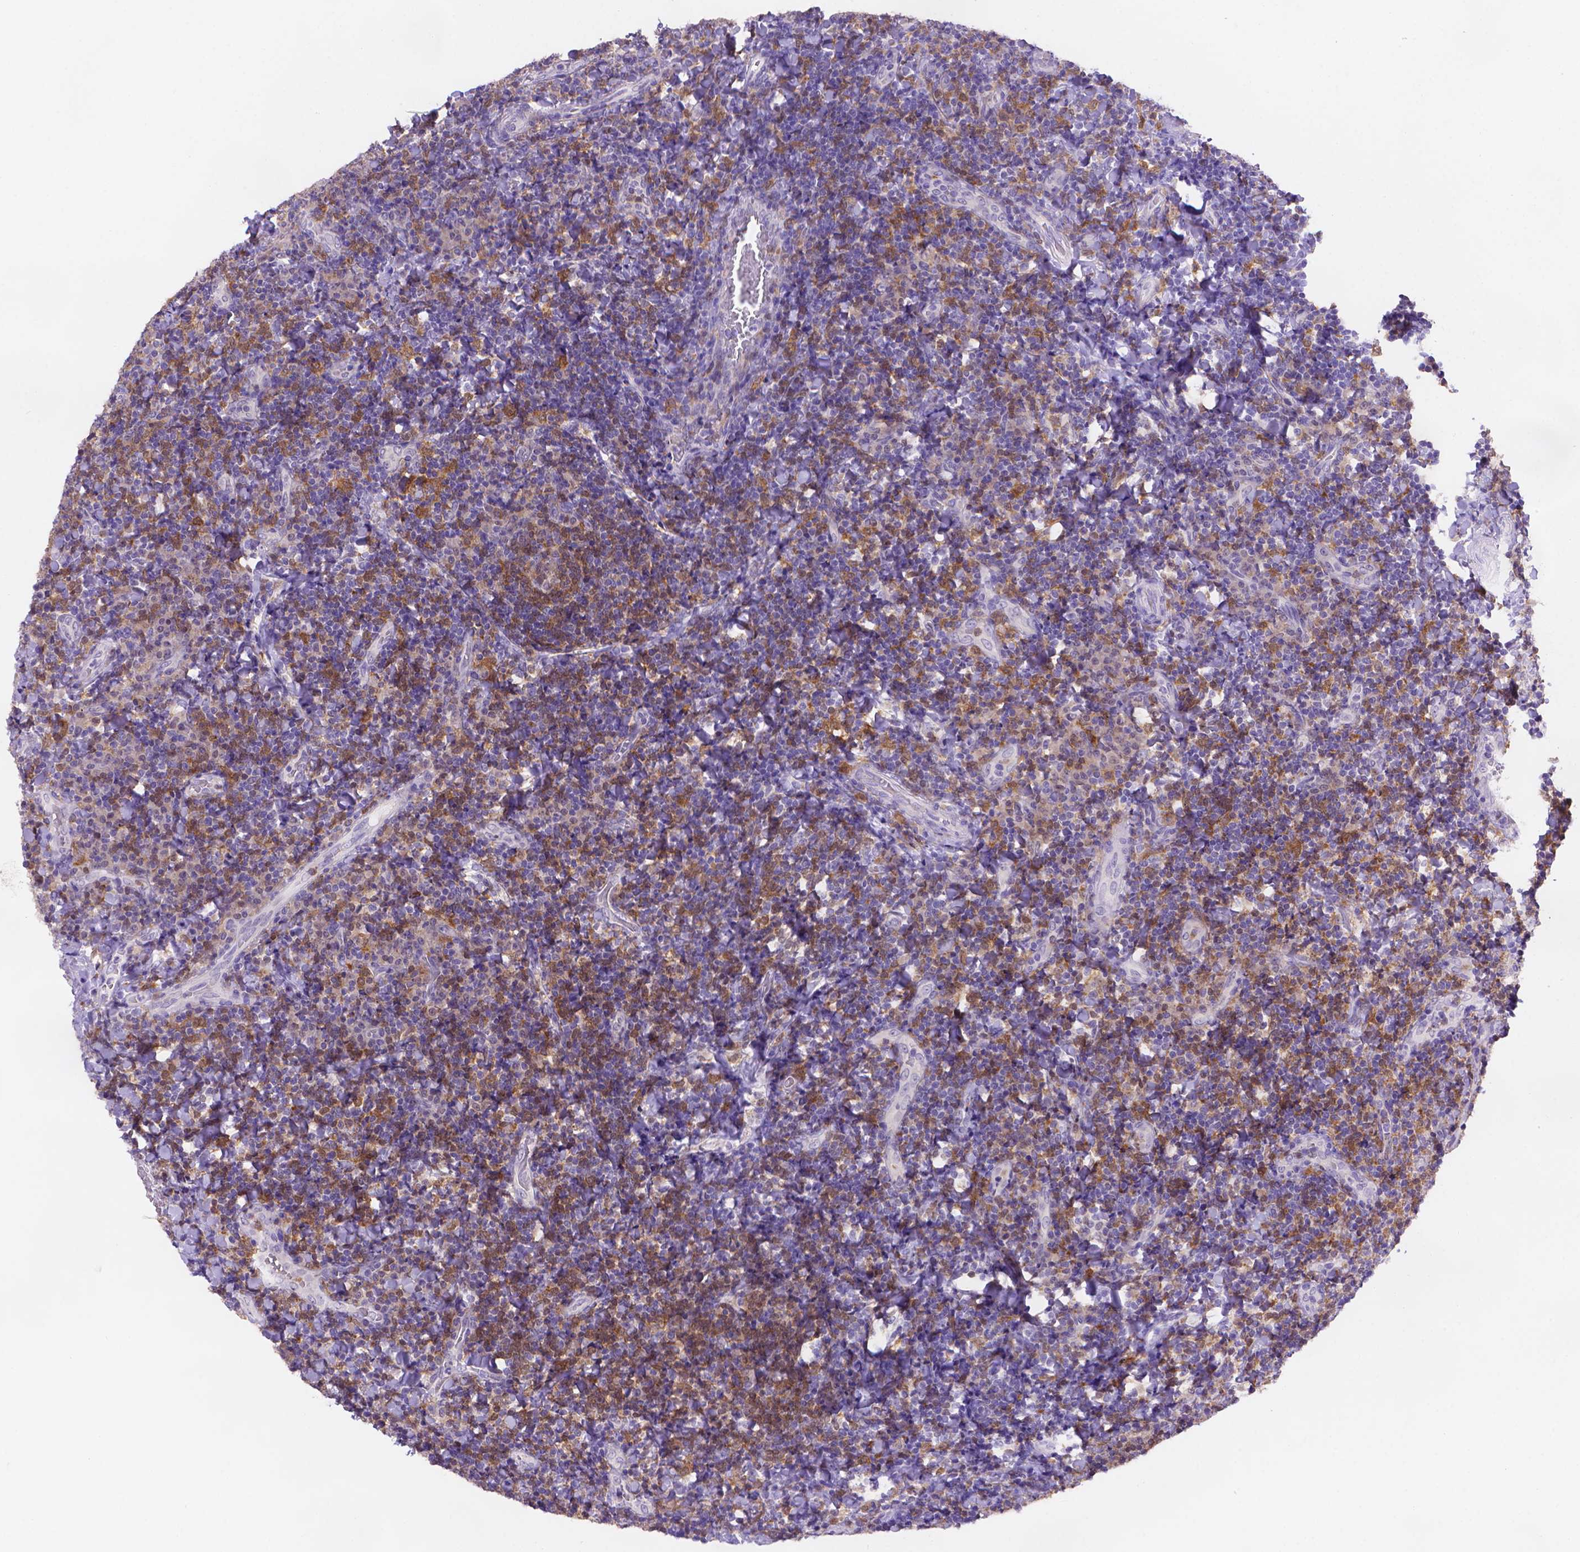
{"staining": {"intensity": "negative", "quantity": "none", "location": "none"}, "tissue": "tonsil", "cell_type": "Germinal center cells", "image_type": "normal", "snomed": [{"axis": "morphology", "description": "Normal tissue, NOS"}, {"axis": "topography", "description": "Tonsil"}], "caption": "High power microscopy photomicrograph of an IHC photomicrograph of benign tonsil, revealing no significant staining in germinal center cells.", "gene": "FGD2", "patient": {"sex": "male", "age": 17}}